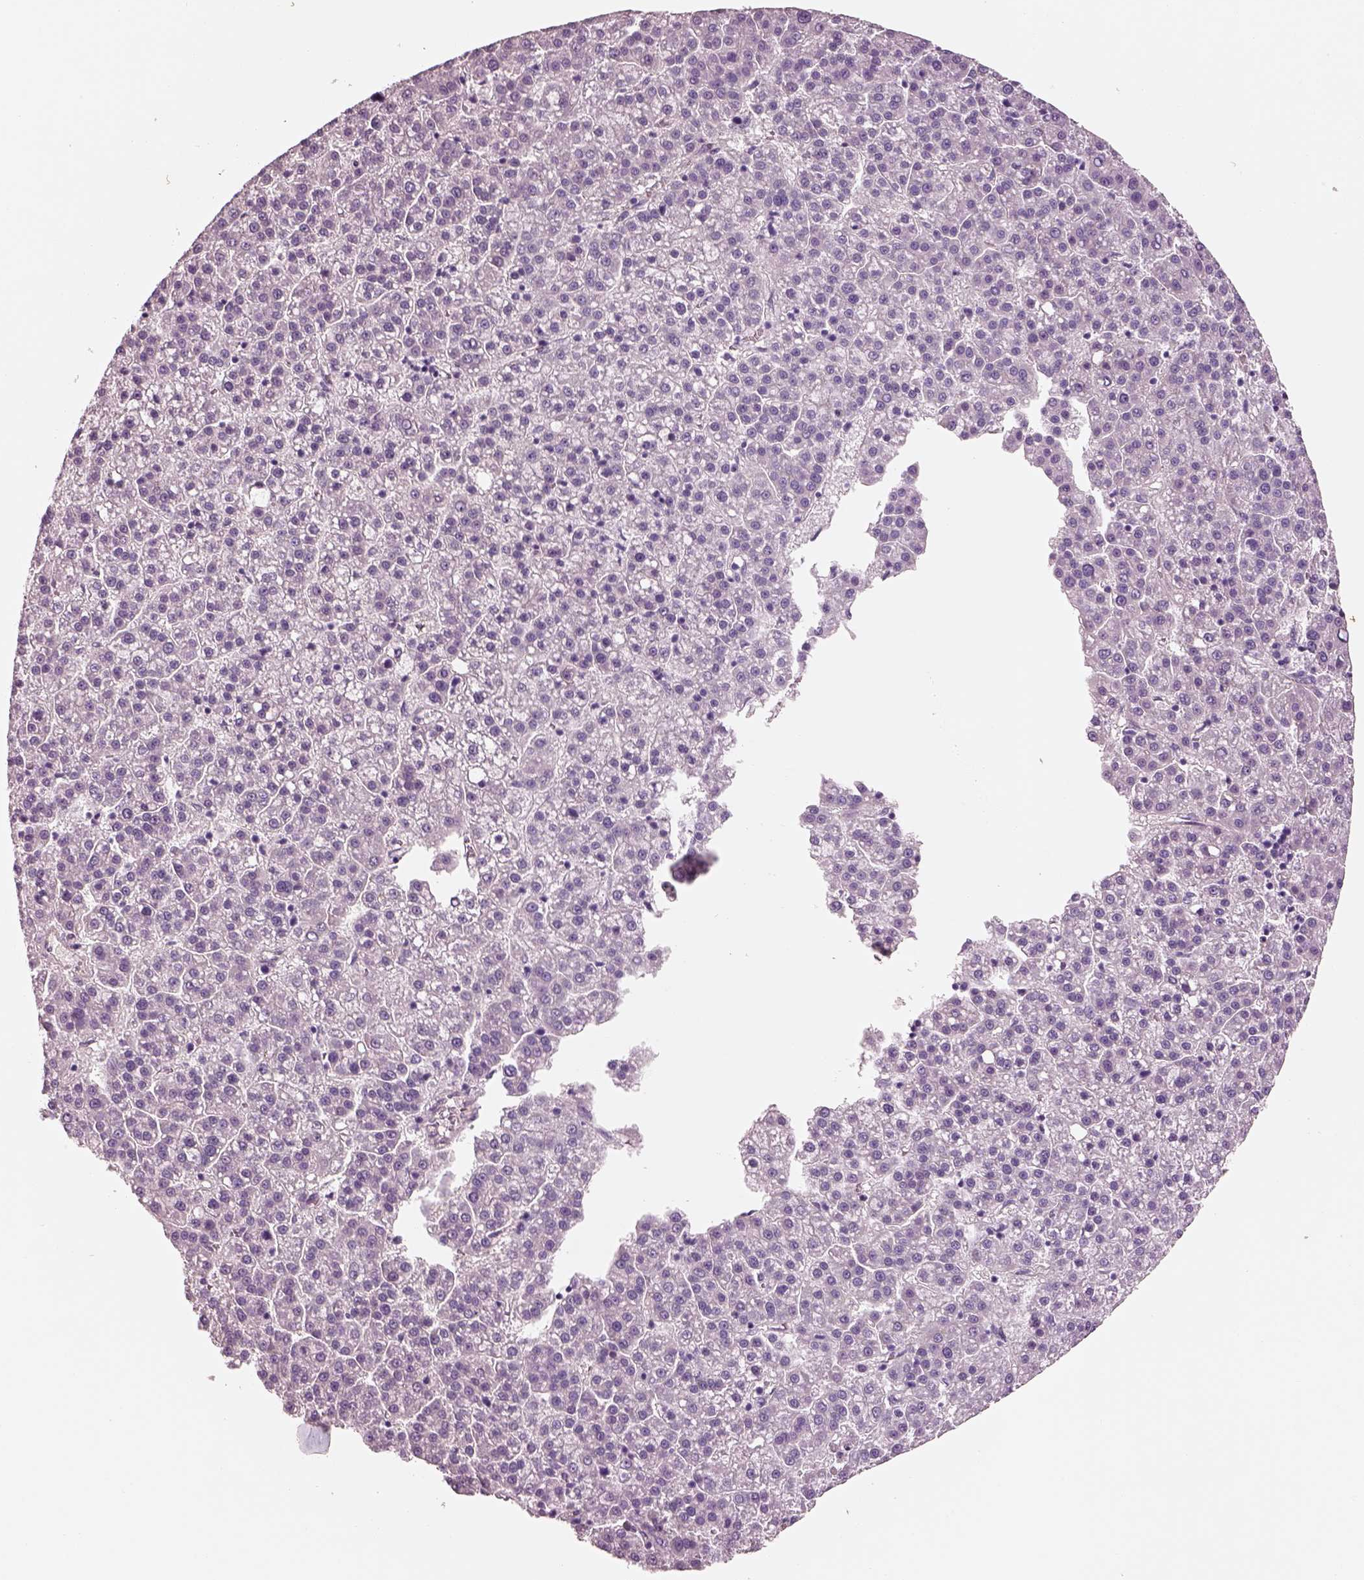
{"staining": {"intensity": "negative", "quantity": "none", "location": "none"}, "tissue": "liver cancer", "cell_type": "Tumor cells", "image_type": "cancer", "snomed": [{"axis": "morphology", "description": "Carcinoma, Hepatocellular, NOS"}, {"axis": "topography", "description": "Liver"}], "caption": "Tumor cells are negative for protein expression in human liver cancer (hepatocellular carcinoma).", "gene": "IGLL1", "patient": {"sex": "female", "age": 58}}